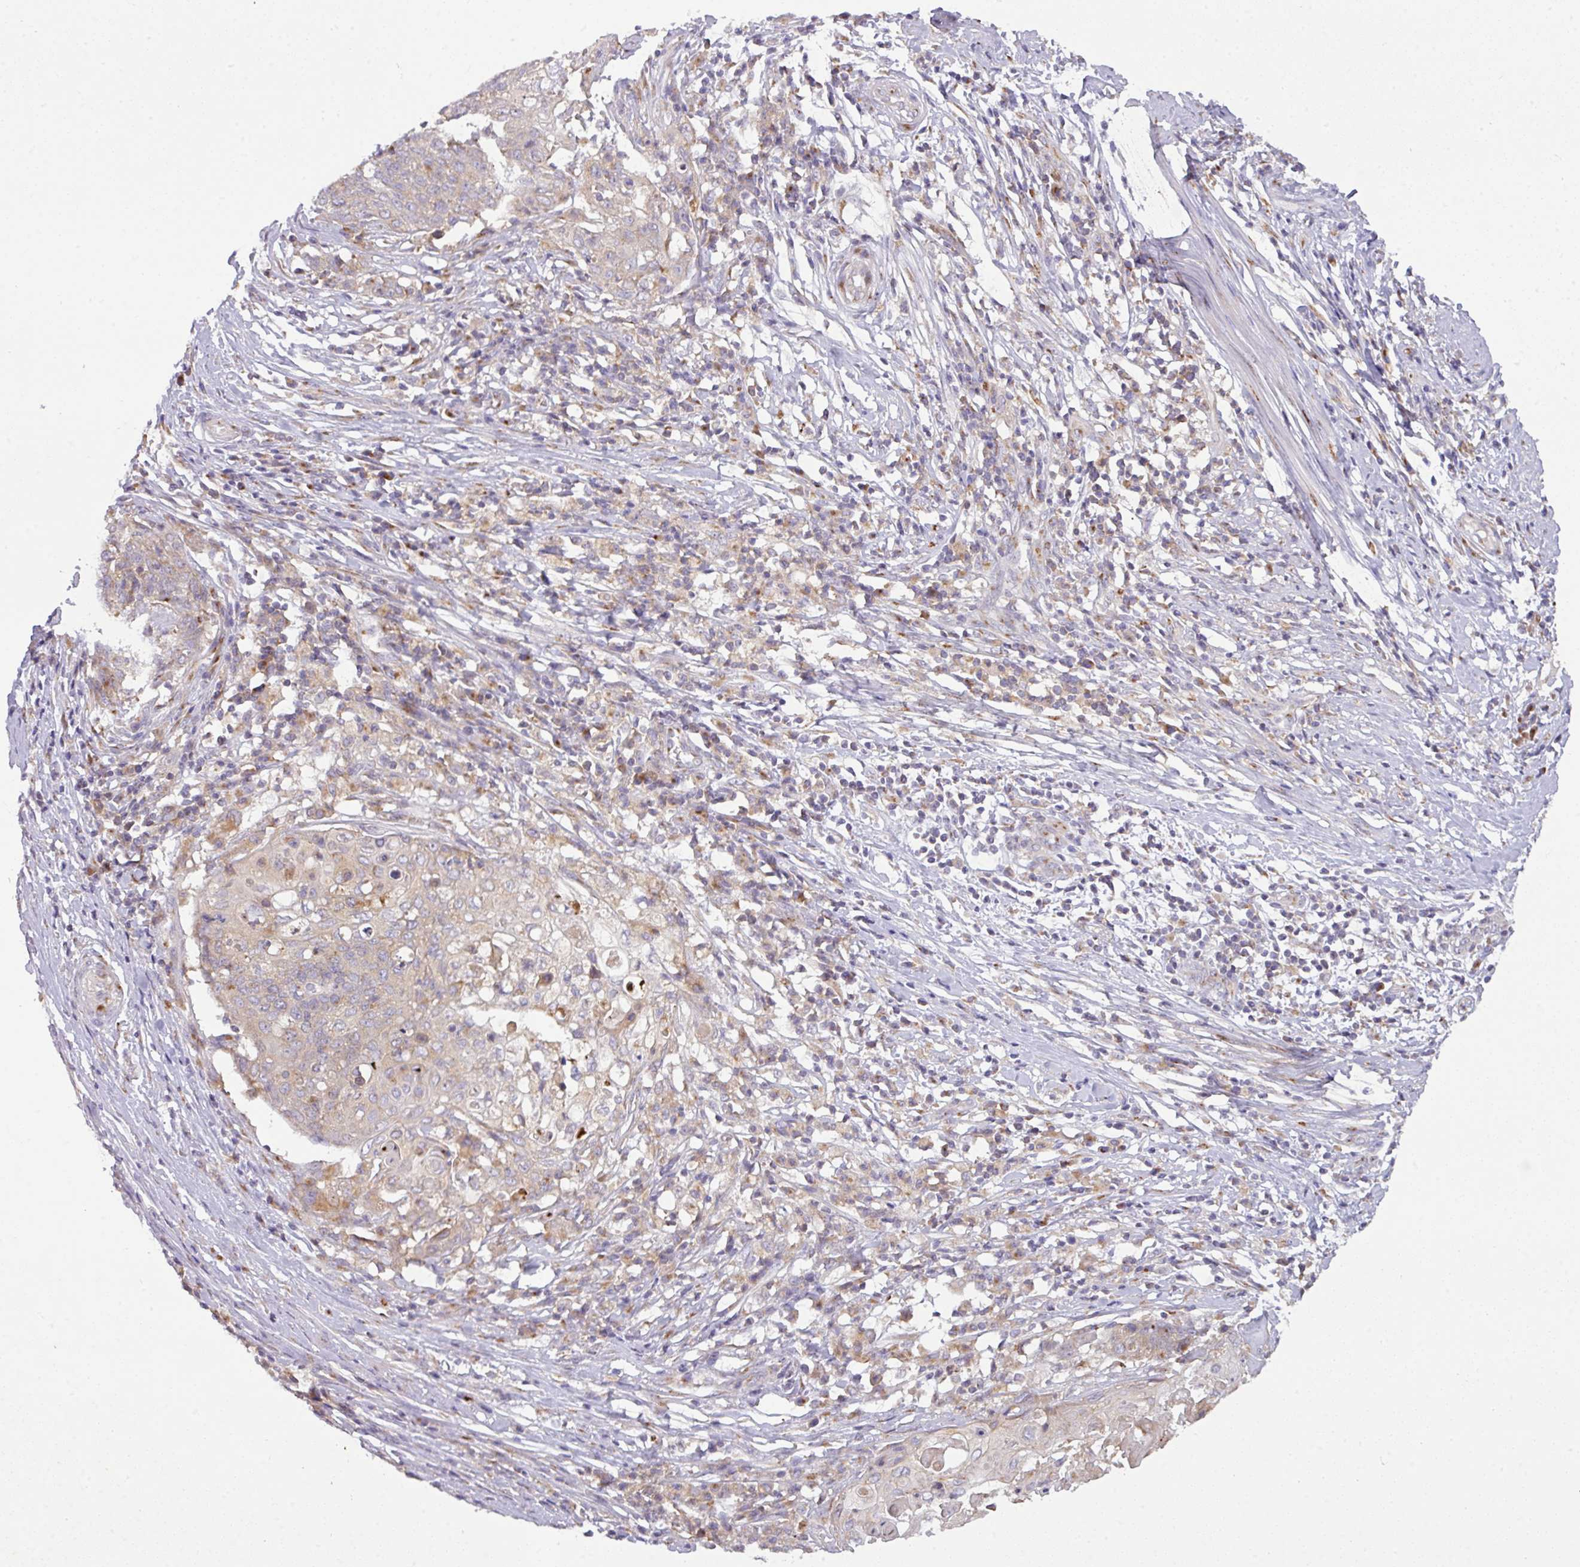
{"staining": {"intensity": "weak", "quantity": ">75%", "location": "cytoplasmic/membranous"}, "tissue": "cervical cancer", "cell_type": "Tumor cells", "image_type": "cancer", "snomed": [{"axis": "morphology", "description": "Squamous cell carcinoma, NOS"}, {"axis": "topography", "description": "Cervix"}], "caption": "Immunohistochemistry staining of cervical cancer (squamous cell carcinoma), which demonstrates low levels of weak cytoplasmic/membranous positivity in approximately >75% of tumor cells indicating weak cytoplasmic/membranous protein positivity. The staining was performed using DAB (3,3'-diaminobenzidine) (brown) for protein detection and nuclei were counterstained in hematoxylin (blue).", "gene": "VTI1A", "patient": {"sex": "female", "age": 39}}